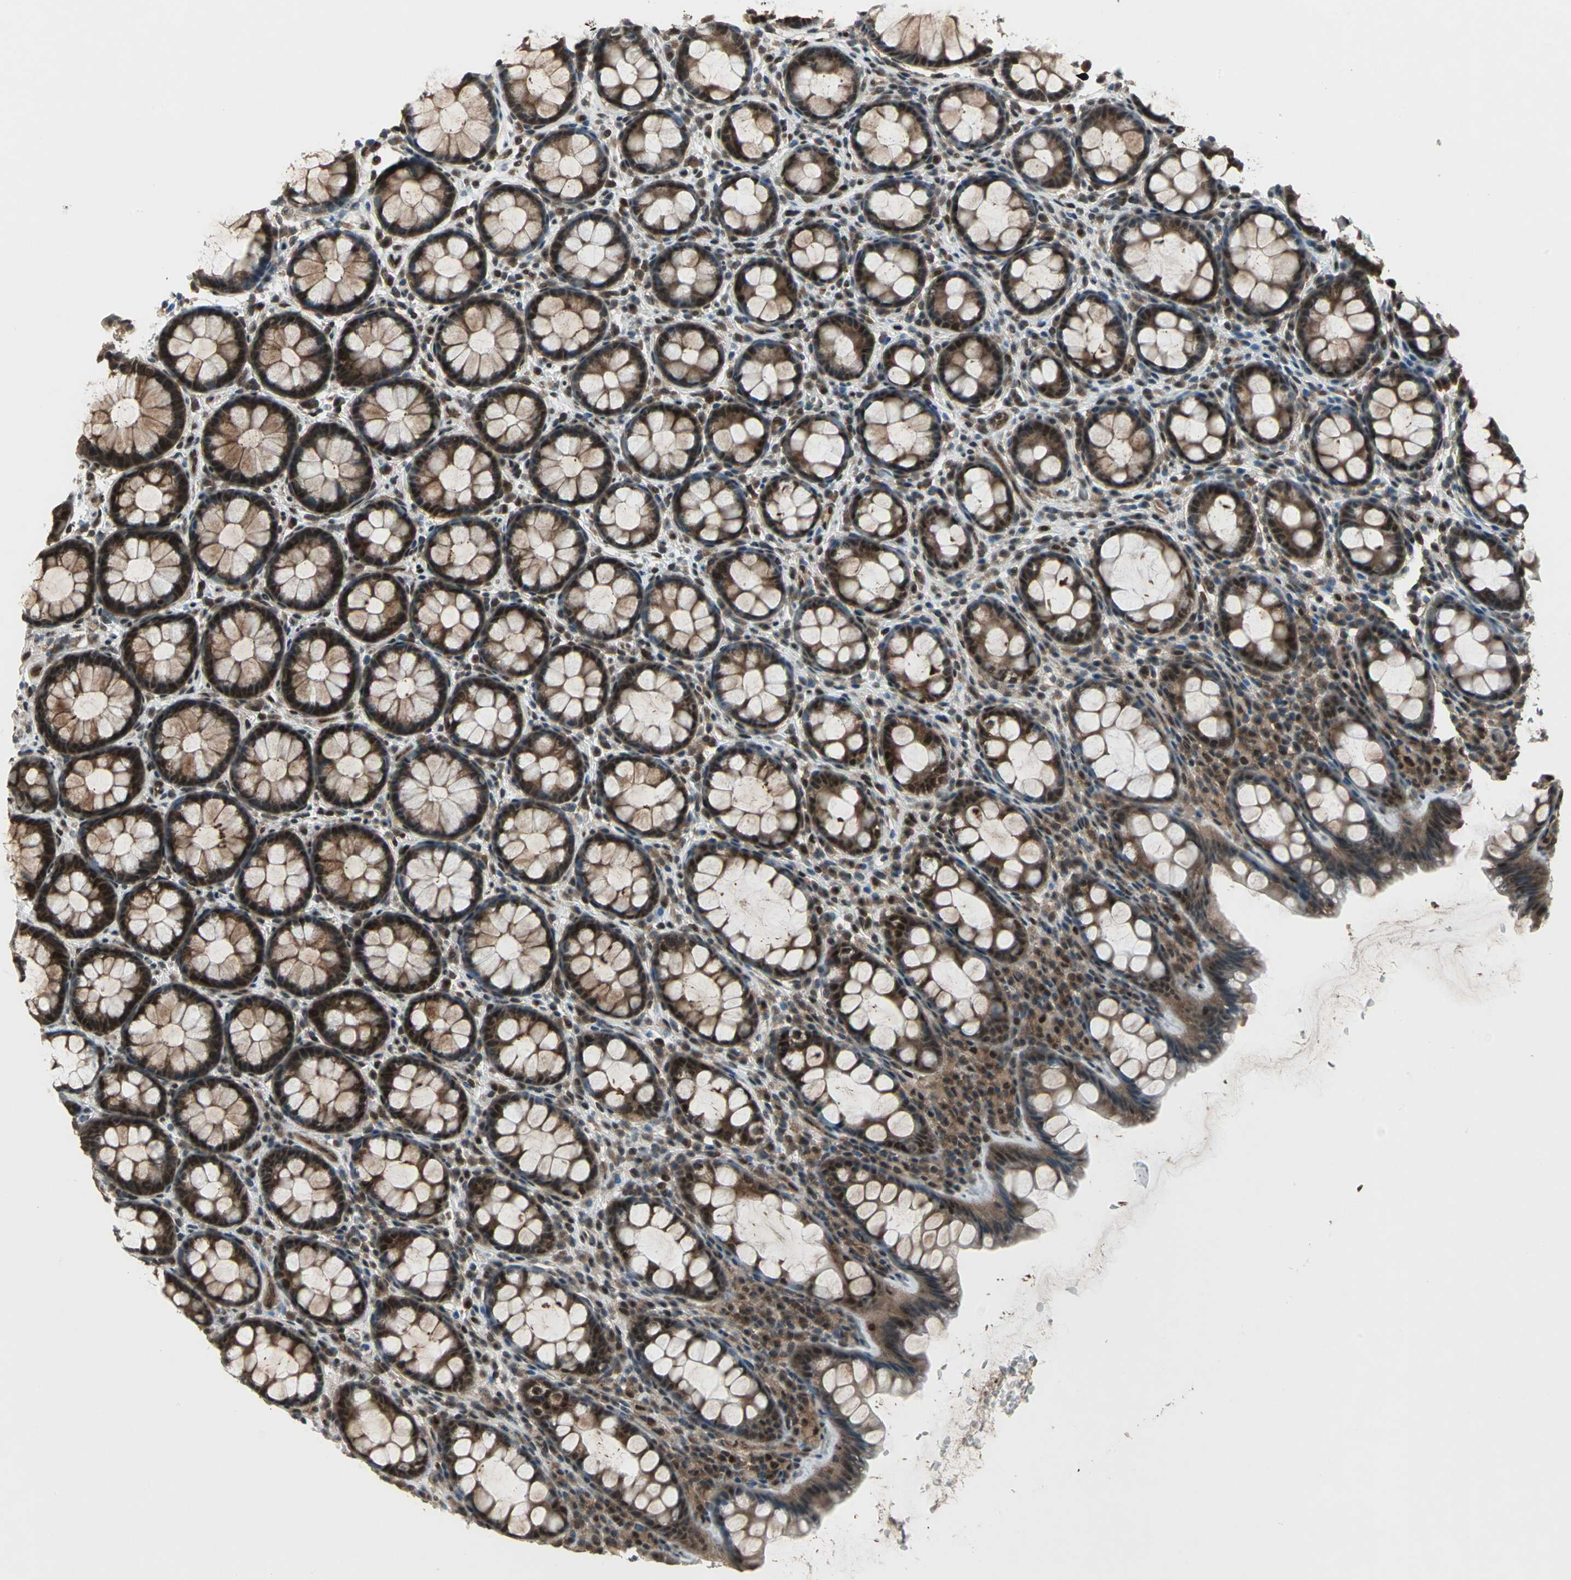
{"staining": {"intensity": "strong", "quantity": ">75%", "location": "cytoplasmic/membranous,nuclear"}, "tissue": "rectum", "cell_type": "Glandular cells", "image_type": "normal", "snomed": [{"axis": "morphology", "description": "Normal tissue, NOS"}, {"axis": "topography", "description": "Rectum"}], "caption": "This photomicrograph exhibits immunohistochemistry (IHC) staining of benign rectum, with high strong cytoplasmic/membranous,nuclear staining in approximately >75% of glandular cells.", "gene": "COPS5", "patient": {"sex": "male", "age": 92}}